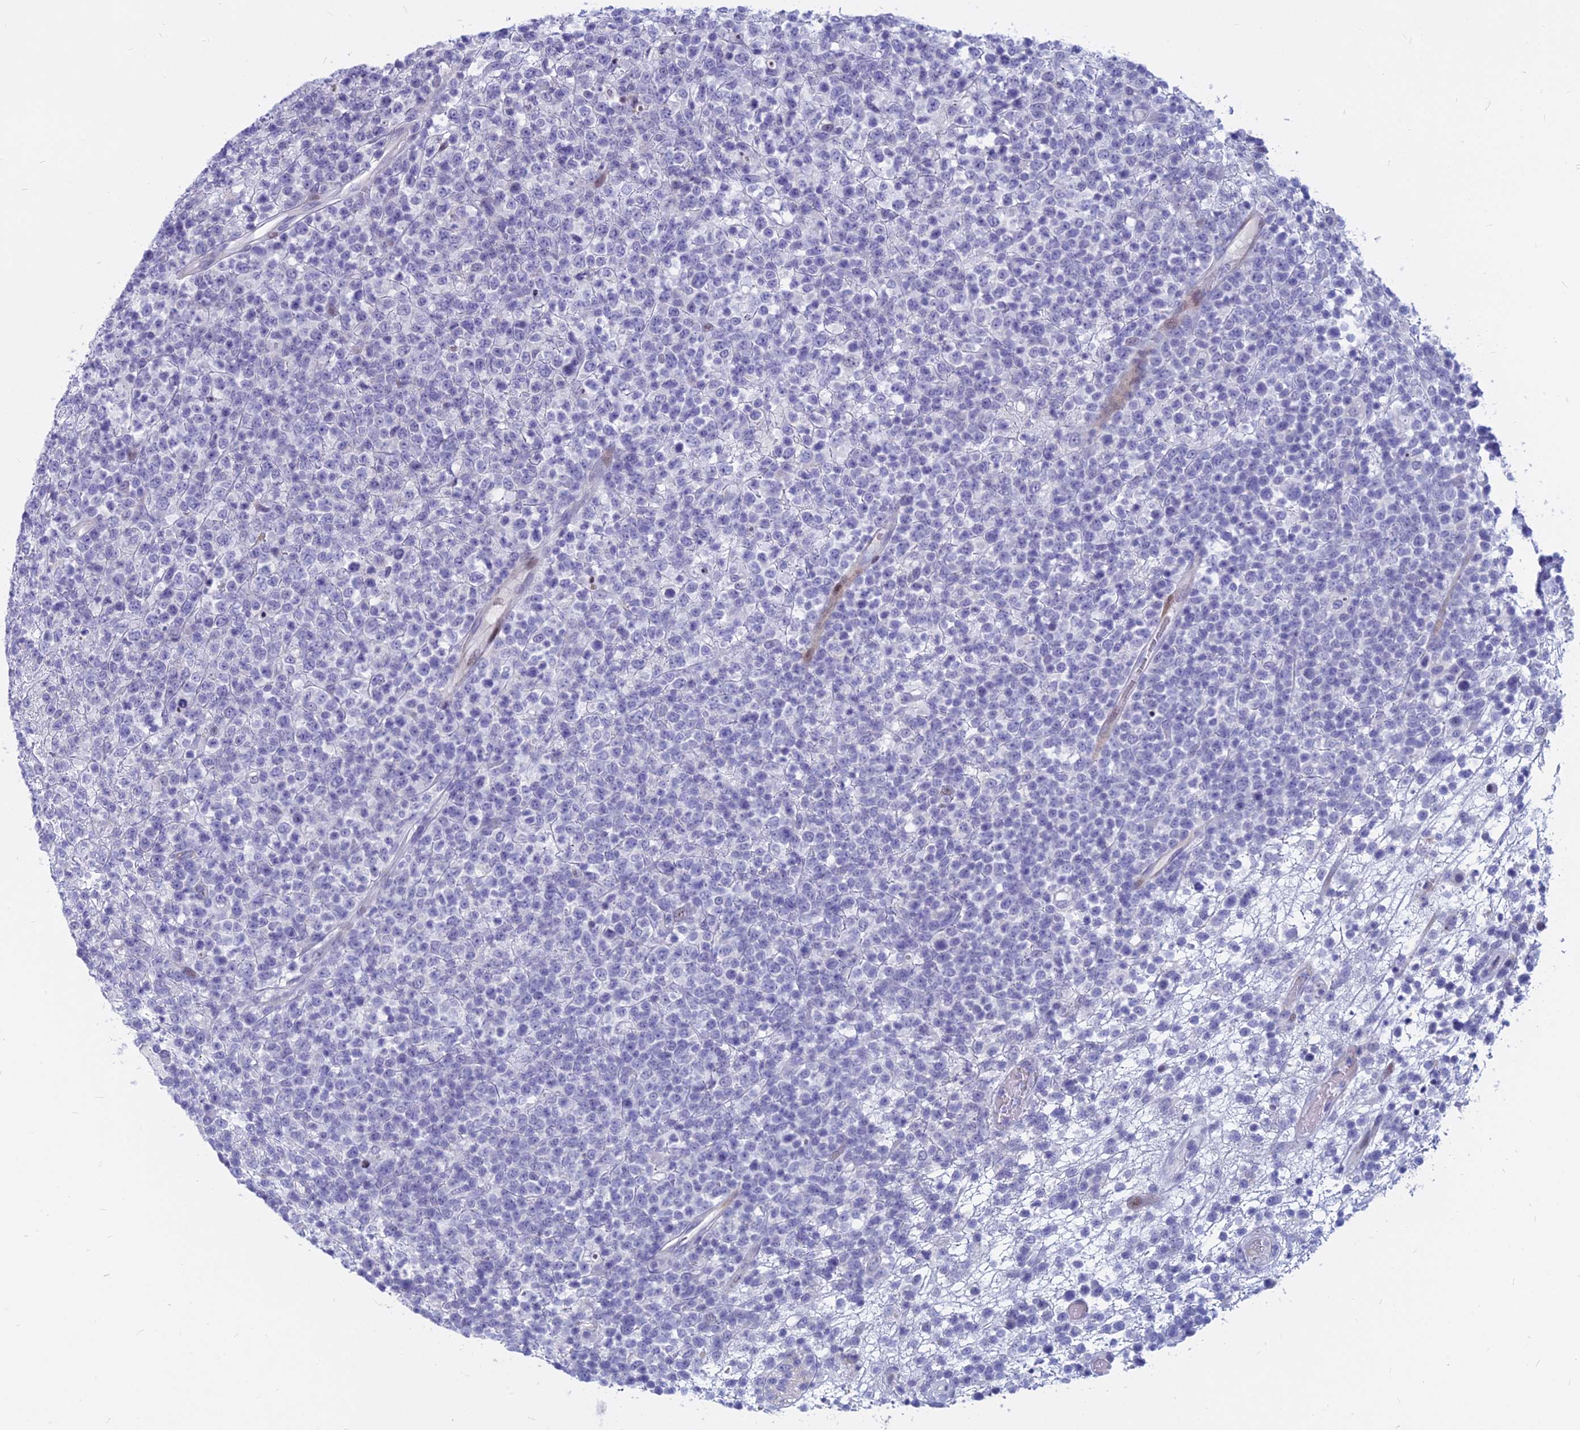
{"staining": {"intensity": "negative", "quantity": "none", "location": "none"}, "tissue": "lymphoma", "cell_type": "Tumor cells", "image_type": "cancer", "snomed": [{"axis": "morphology", "description": "Malignant lymphoma, non-Hodgkin's type, High grade"}, {"axis": "topography", "description": "Colon"}], "caption": "Image shows no protein positivity in tumor cells of malignant lymphoma, non-Hodgkin's type (high-grade) tissue. The staining is performed using DAB (3,3'-diaminobenzidine) brown chromogen with nuclei counter-stained in using hematoxylin.", "gene": "MYBPC2", "patient": {"sex": "female", "age": 53}}